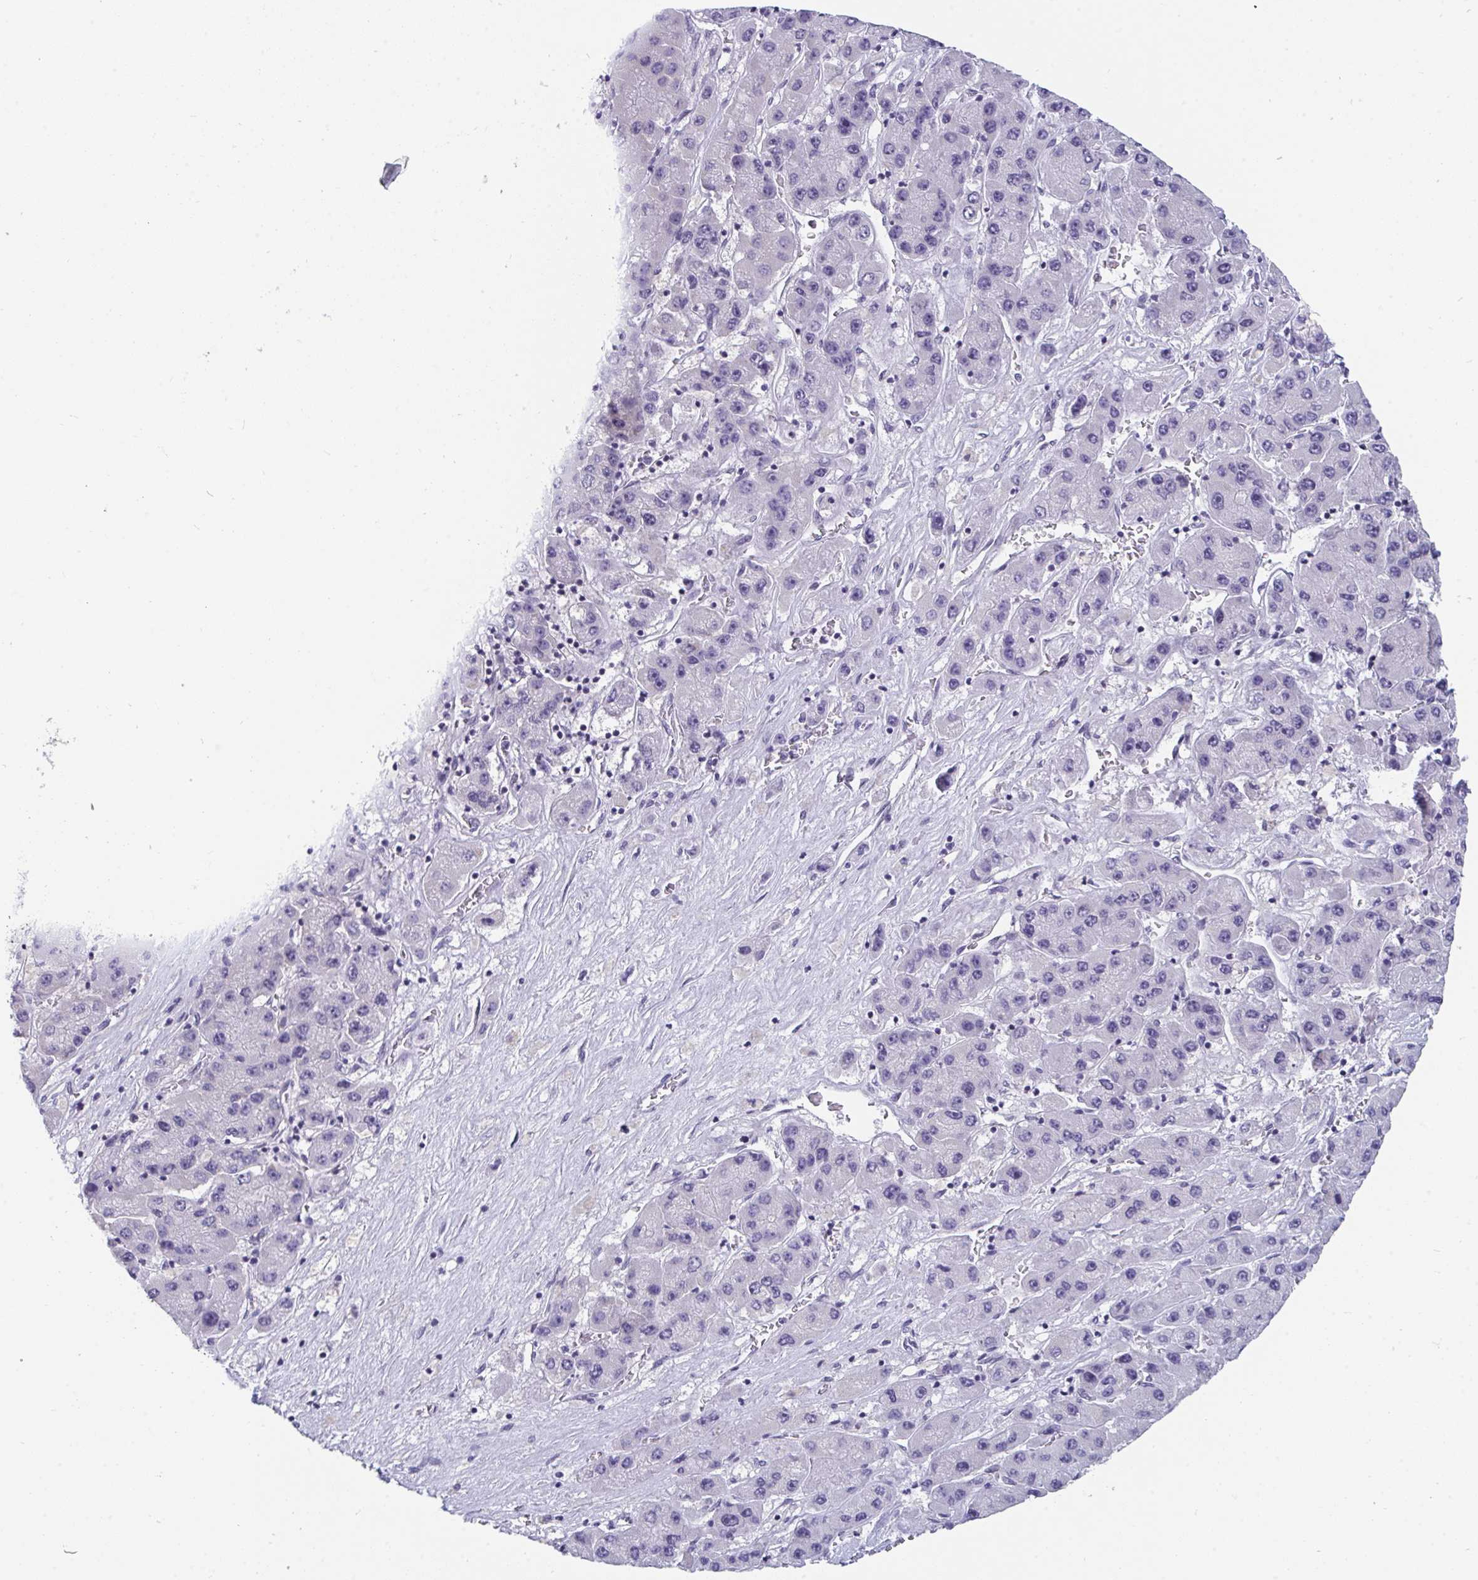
{"staining": {"intensity": "negative", "quantity": "none", "location": "none"}, "tissue": "liver cancer", "cell_type": "Tumor cells", "image_type": "cancer", "snomed": [{"axis": "morphology", "description": "Carcinoma, Hepatocellular, NOS"}, {"axis": "topography", "description": "Liver"}], "caption": "Immunohistochemical staining of human hepatocellular carcinoma (liver) shows no significant expression in tumor cells. (DAB (3,3'-diaminobenzidine) immunohistochemistry visualized using brightfield microscopy, high magnification).", "gene": "BMAL2", "patient": {"sex": "female", "age": 61}}